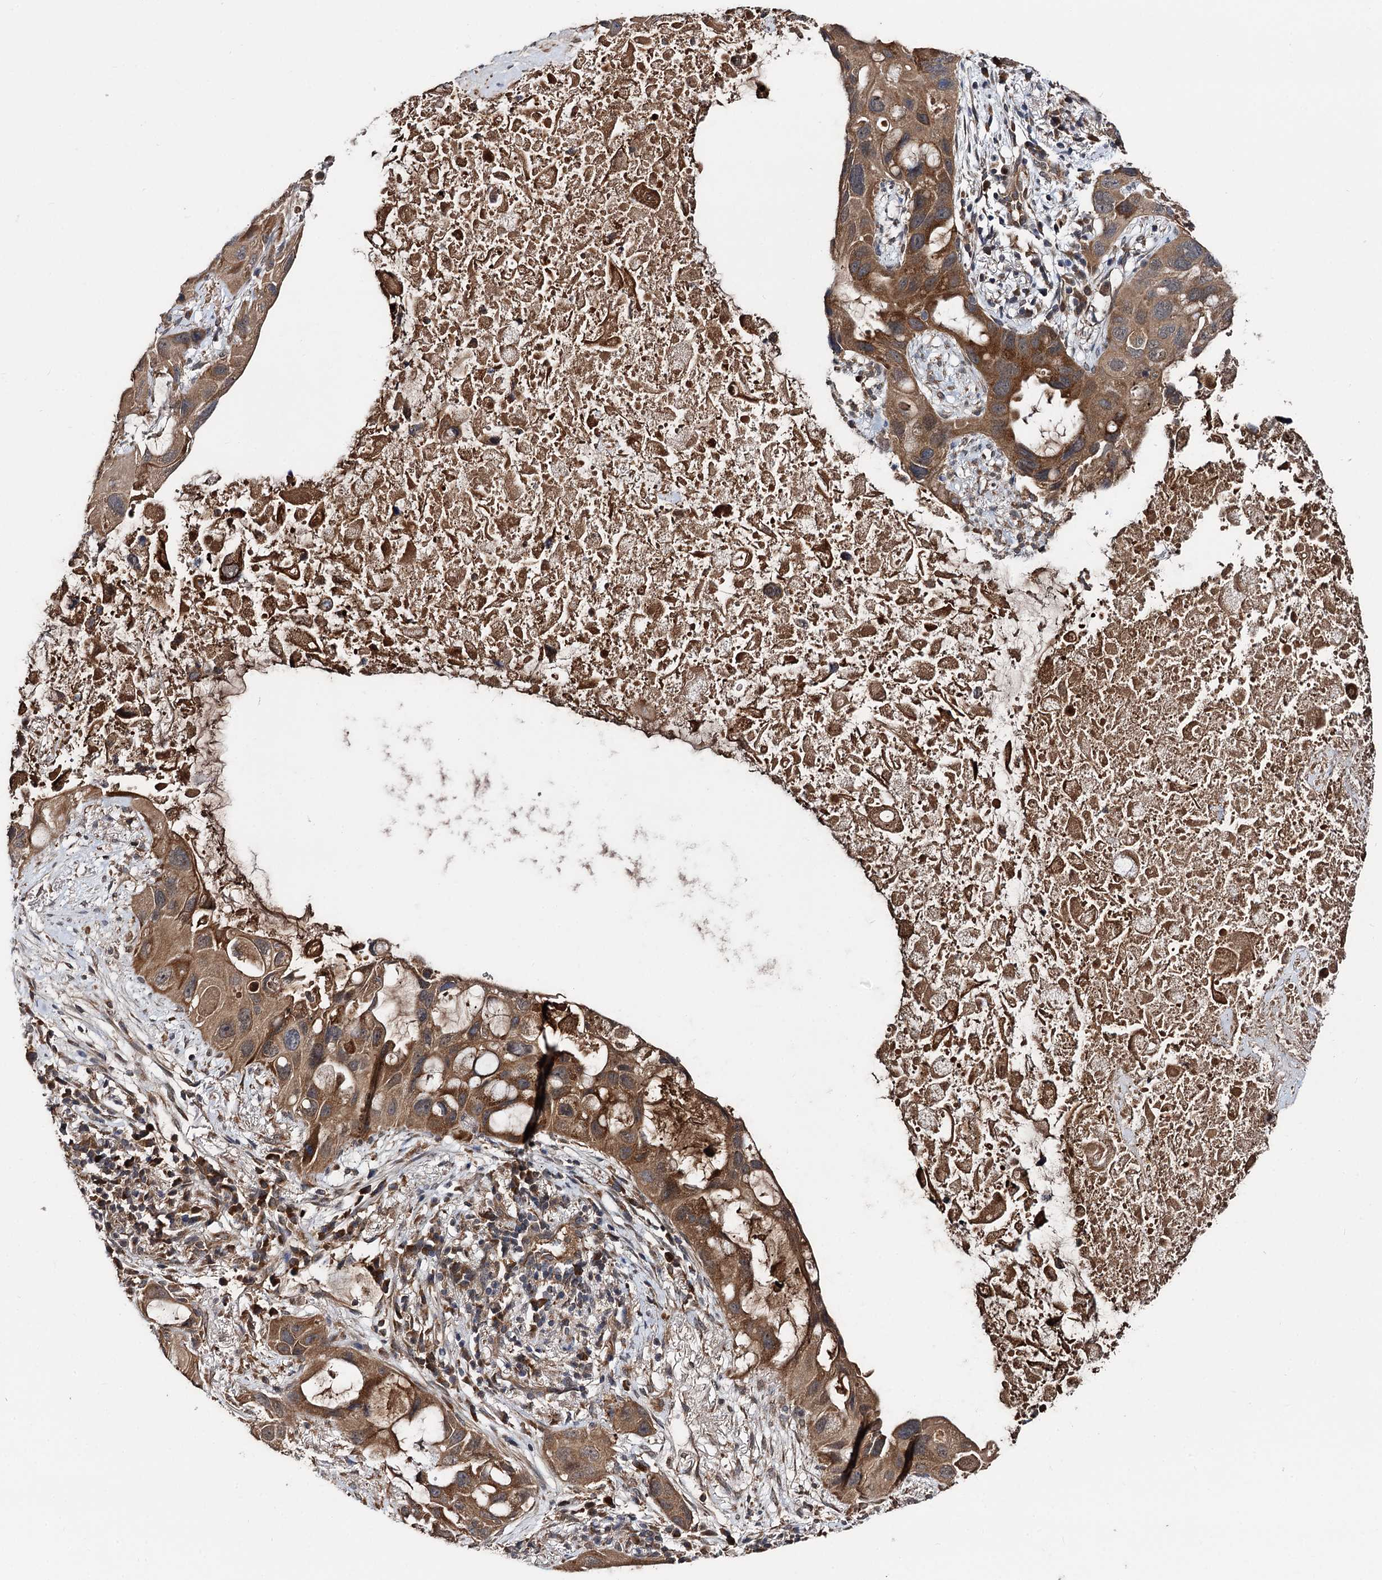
{"staining": {"intensity": "moderate", "quantity": ">75%", "location": "cytoplasmic/membranous"}, "tissue": "lung cancer", "cell_type": "Tumor cells", "image_type": "cancer", "snomed": [{"axis": "morphology", "description": "Squamous cell carcinoma, NOS"}, {"axis": "topography", "description": "Lung"}], "caption": "Squamous cell carcinoma (lung) stained with immunohistochemistry (IHC) shows moderate cytoplasmic/membranous expression in approximately >75% of tumor cells.", "gene": "TEX9", "patient": {"sex": "female", "age": 73}}